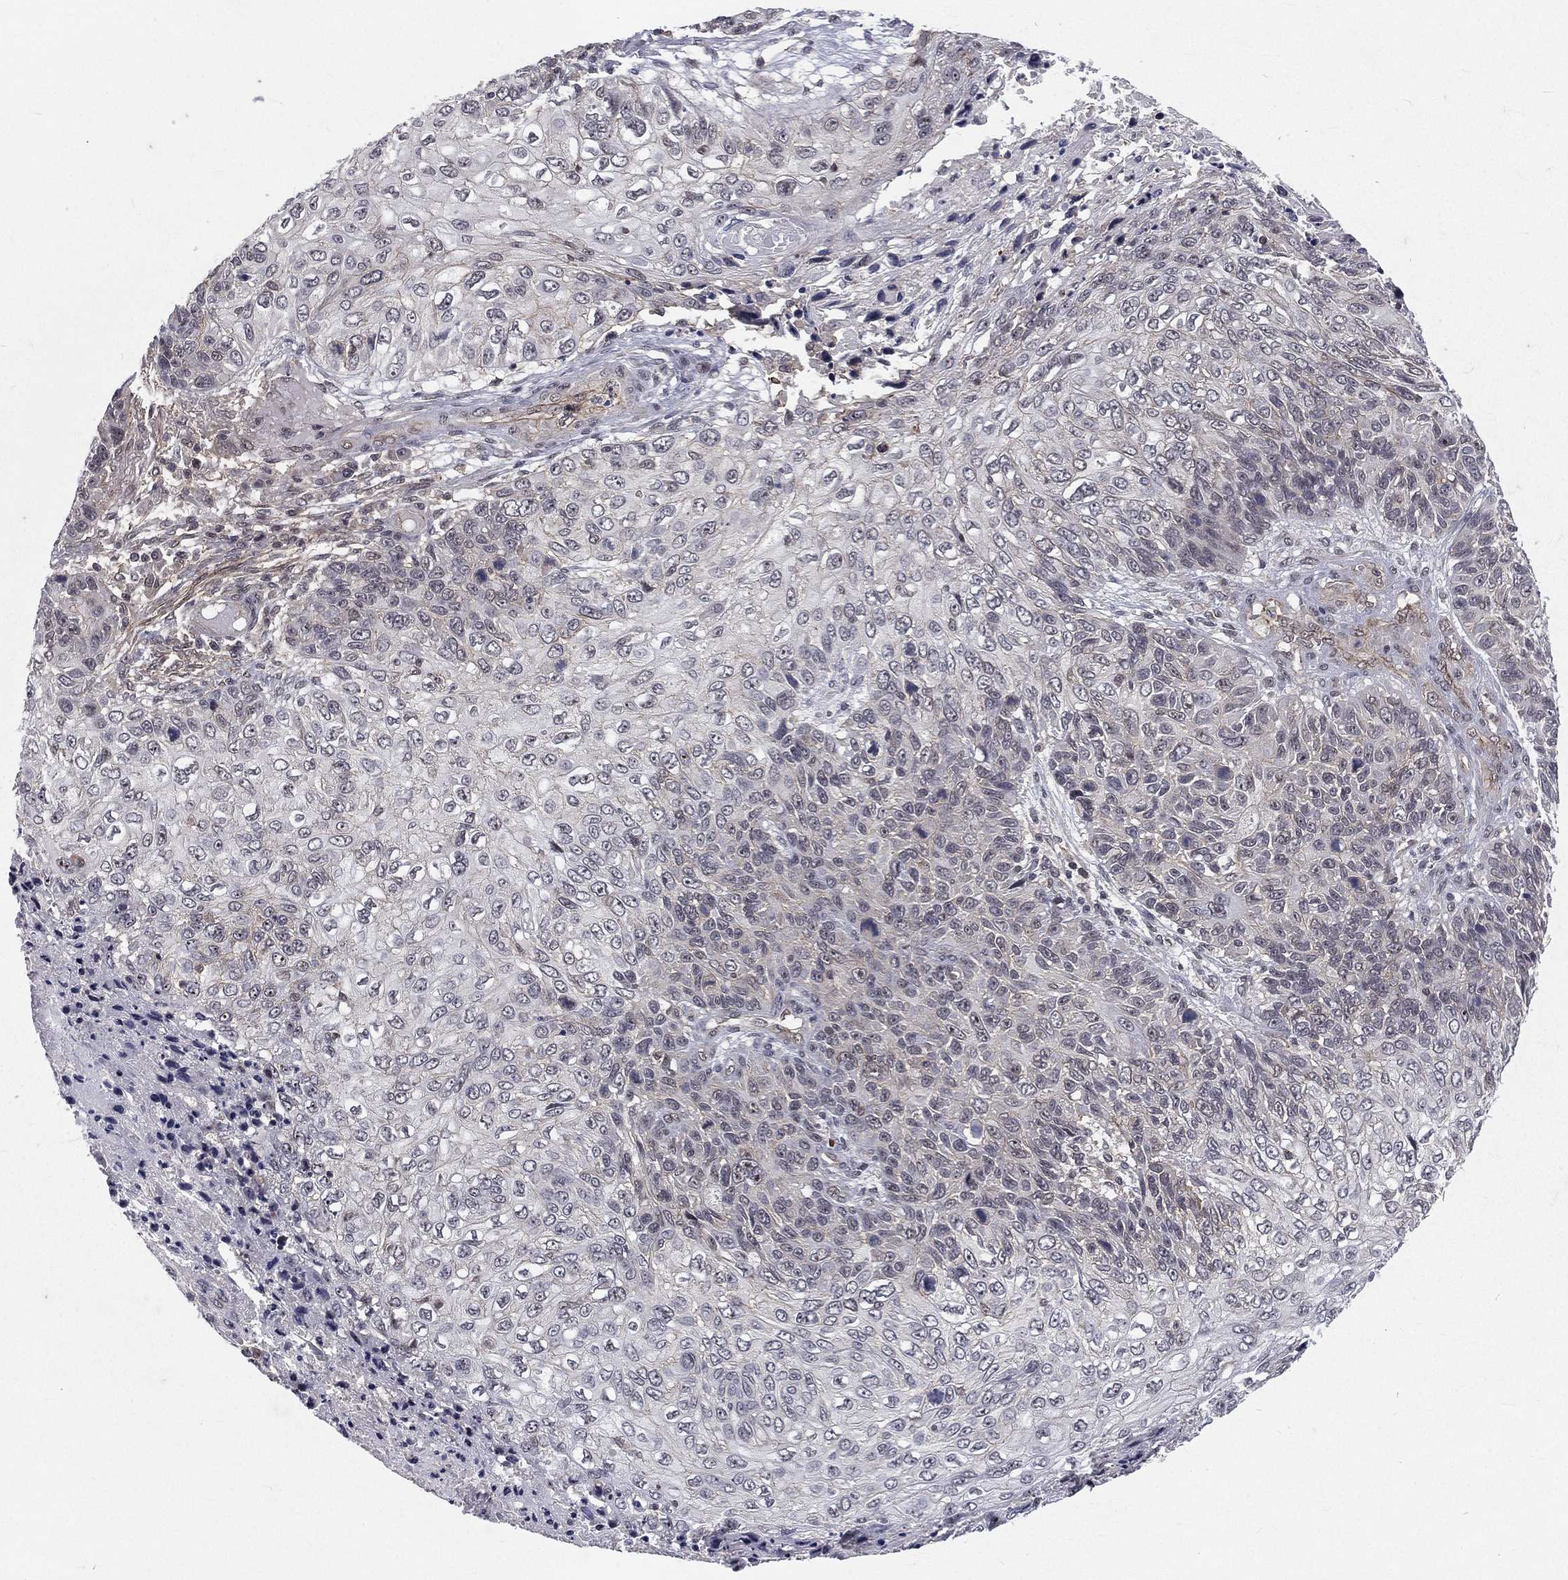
{"staining": {"intensity": "negative", "quantity": "none", "location": "none"}, "tissue": "skin cancer", "cell_type": "Tumor cells", "image_type": "cancer", "snomed": [{"axis": "morphology", "description": "Squamous cell carcinoma, NOS"}, {"axis": "topography", "description": "Skin"}], "caption": "DAB (3,3'-diaminobenzidine) immunohistochemical staining of skin squamous cell carcinoma exhibits no significant positivity in tumor cells.", "gene": "MORC2", "patient": {"sex": "male", "age": 92}}